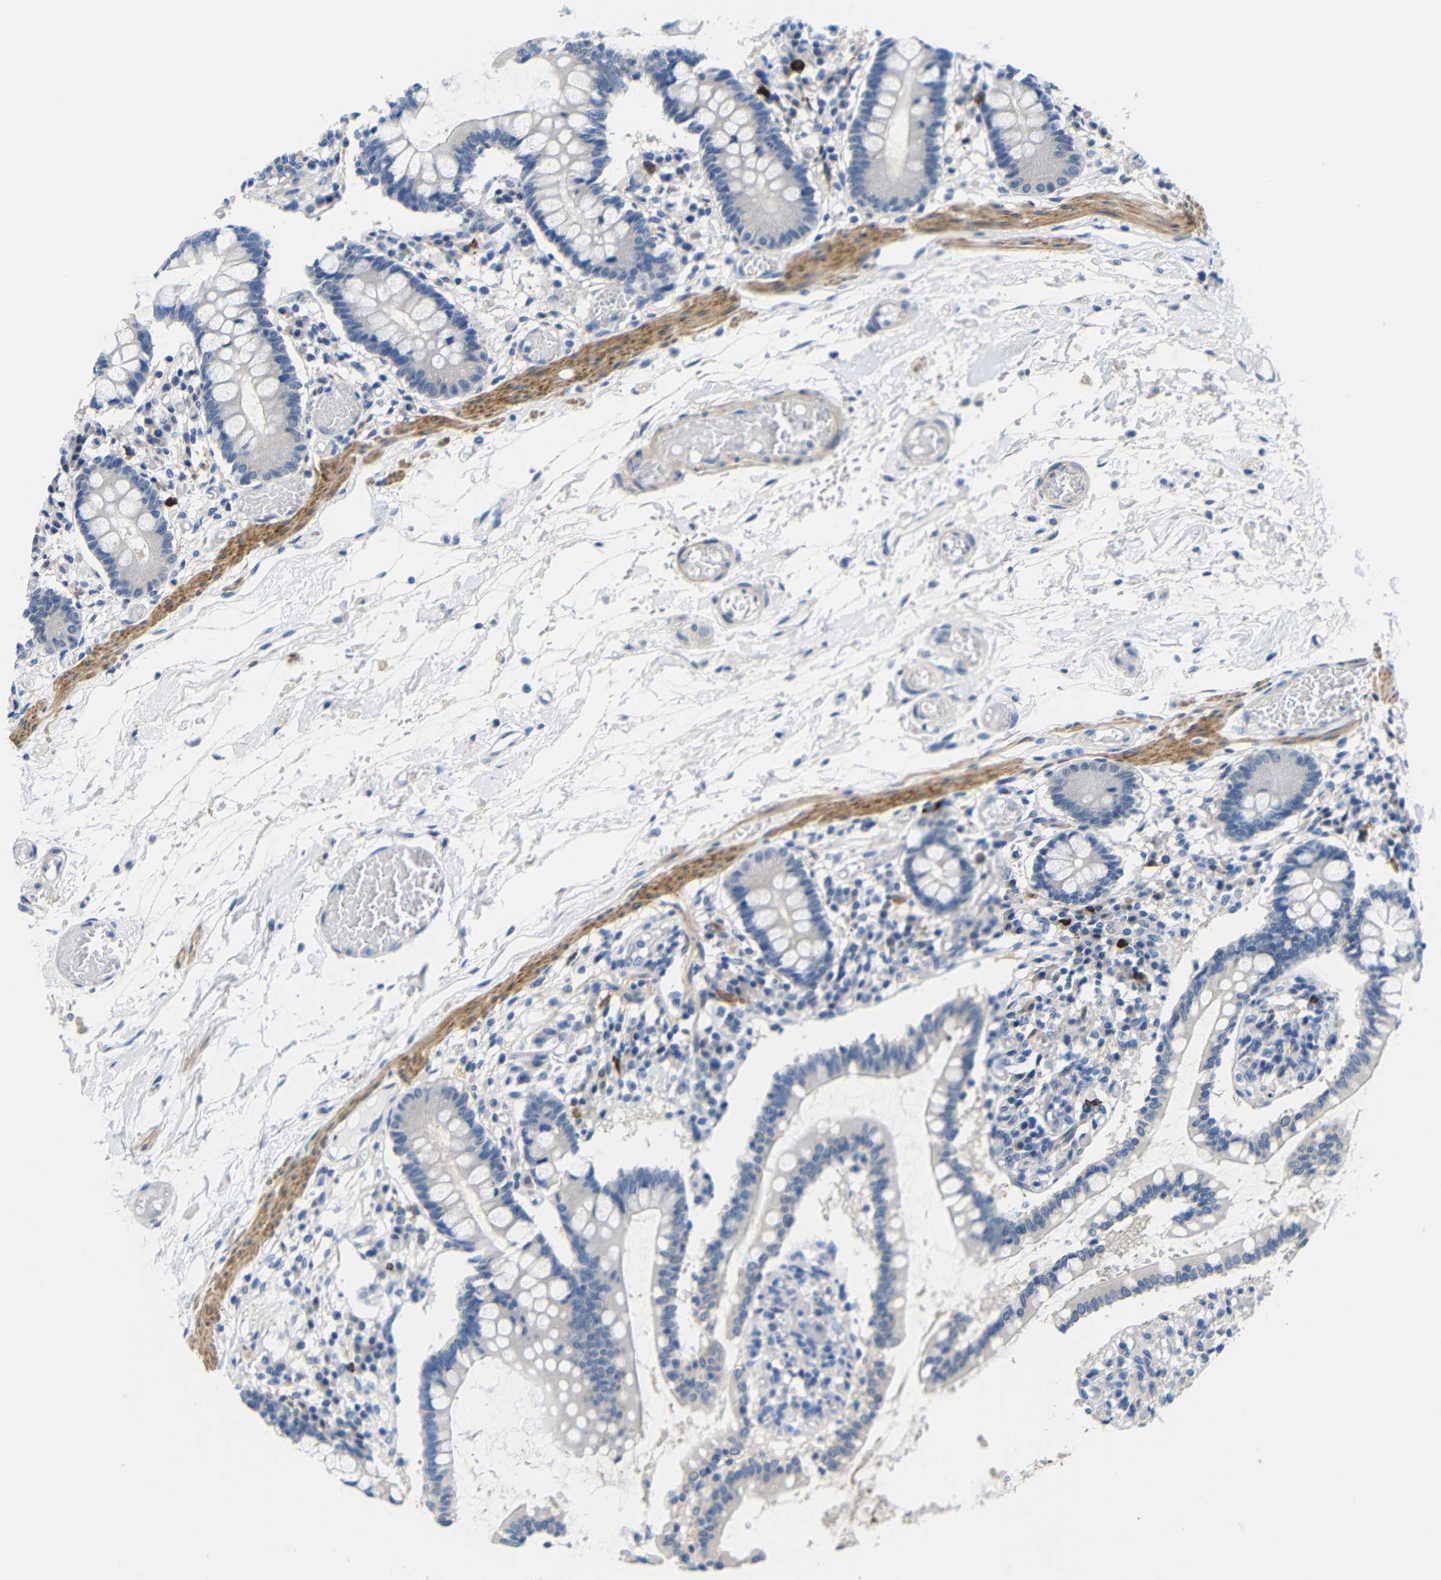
{"staining": {"intensity": "negative", "quantity": "none", "location": "none"}, "tissue": "small intestine", "cell_type": "Glandular cells", "image_type": "normal", "snomed": [{"axis": "morphology", "description": "Normal tissue, NOS"}, {"axis": "topography", "description": "Small intestine"}], "caption": "A high-resolution histopathology image shows IHC staining of benign small intestine, which shows no significant positivity in glandular cells. The staining was performed using DAB (3,3'-diaminobenzidine) to visualize the protein expression in brown, while the nuclei were stained in blue with hematoxylin (Magnification: 20x).", "gene": "NEGR1", "patient": {"sex": "female", "age": 61}}